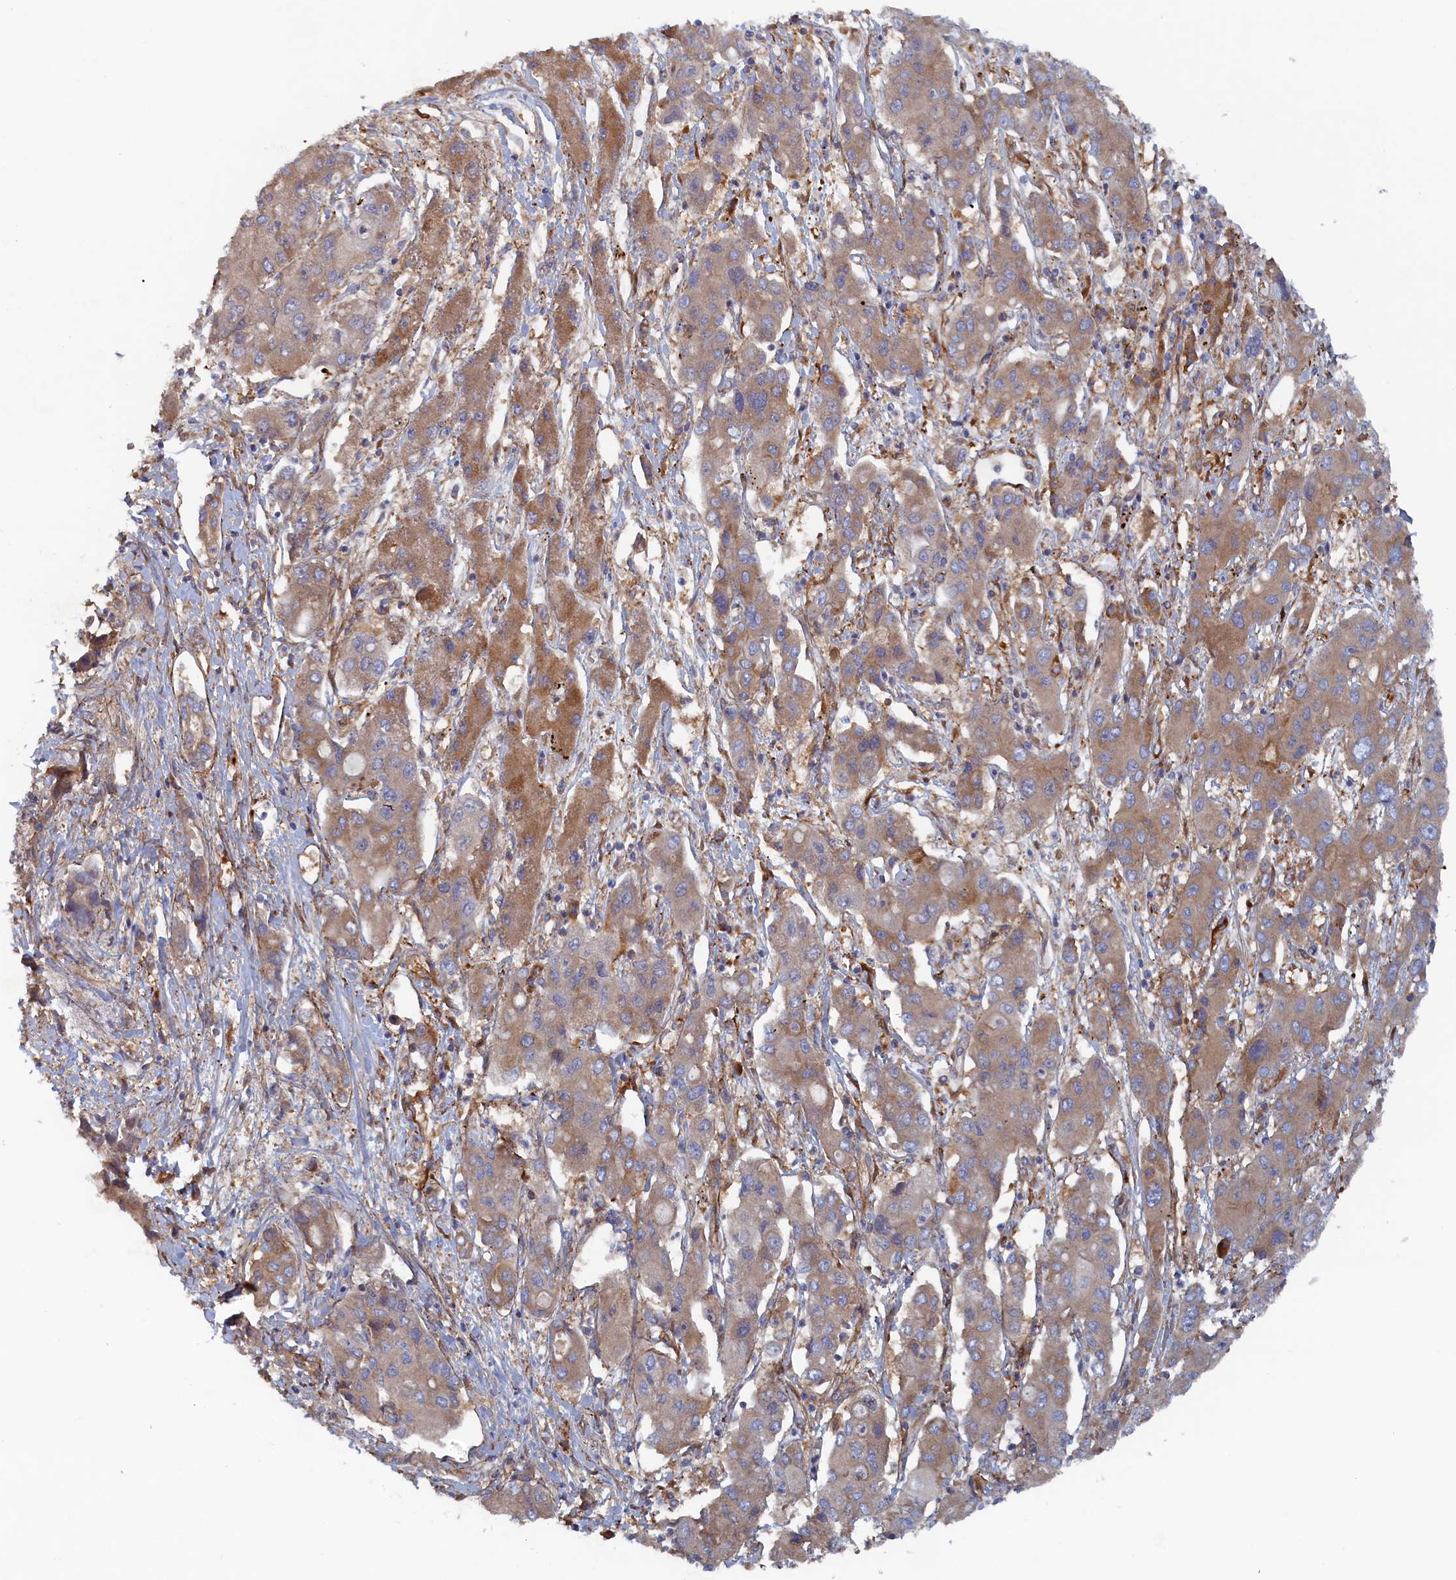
{"staining": {"intensity": "moderate", "quantity": "<25%", "location": "cytoplasmic/membranous"}, "tissue": "liver cancer", "cell_type": "Tumor cells", "image_type": "cancer", "snomed": [{"axis": "morphology", "description": "Cholangiocarcinoma"}, {"axis": "topography", "description": "Liver"}], "caption": "Liver cancer (cholangiocarcinoma) stained with immunohistochemistry reveals moderate cytoplasmic/membranous staining in approximately <25% of tumor cells.", "gene": "TMEM196", "patient": {"sex": "male", "age": 67}}